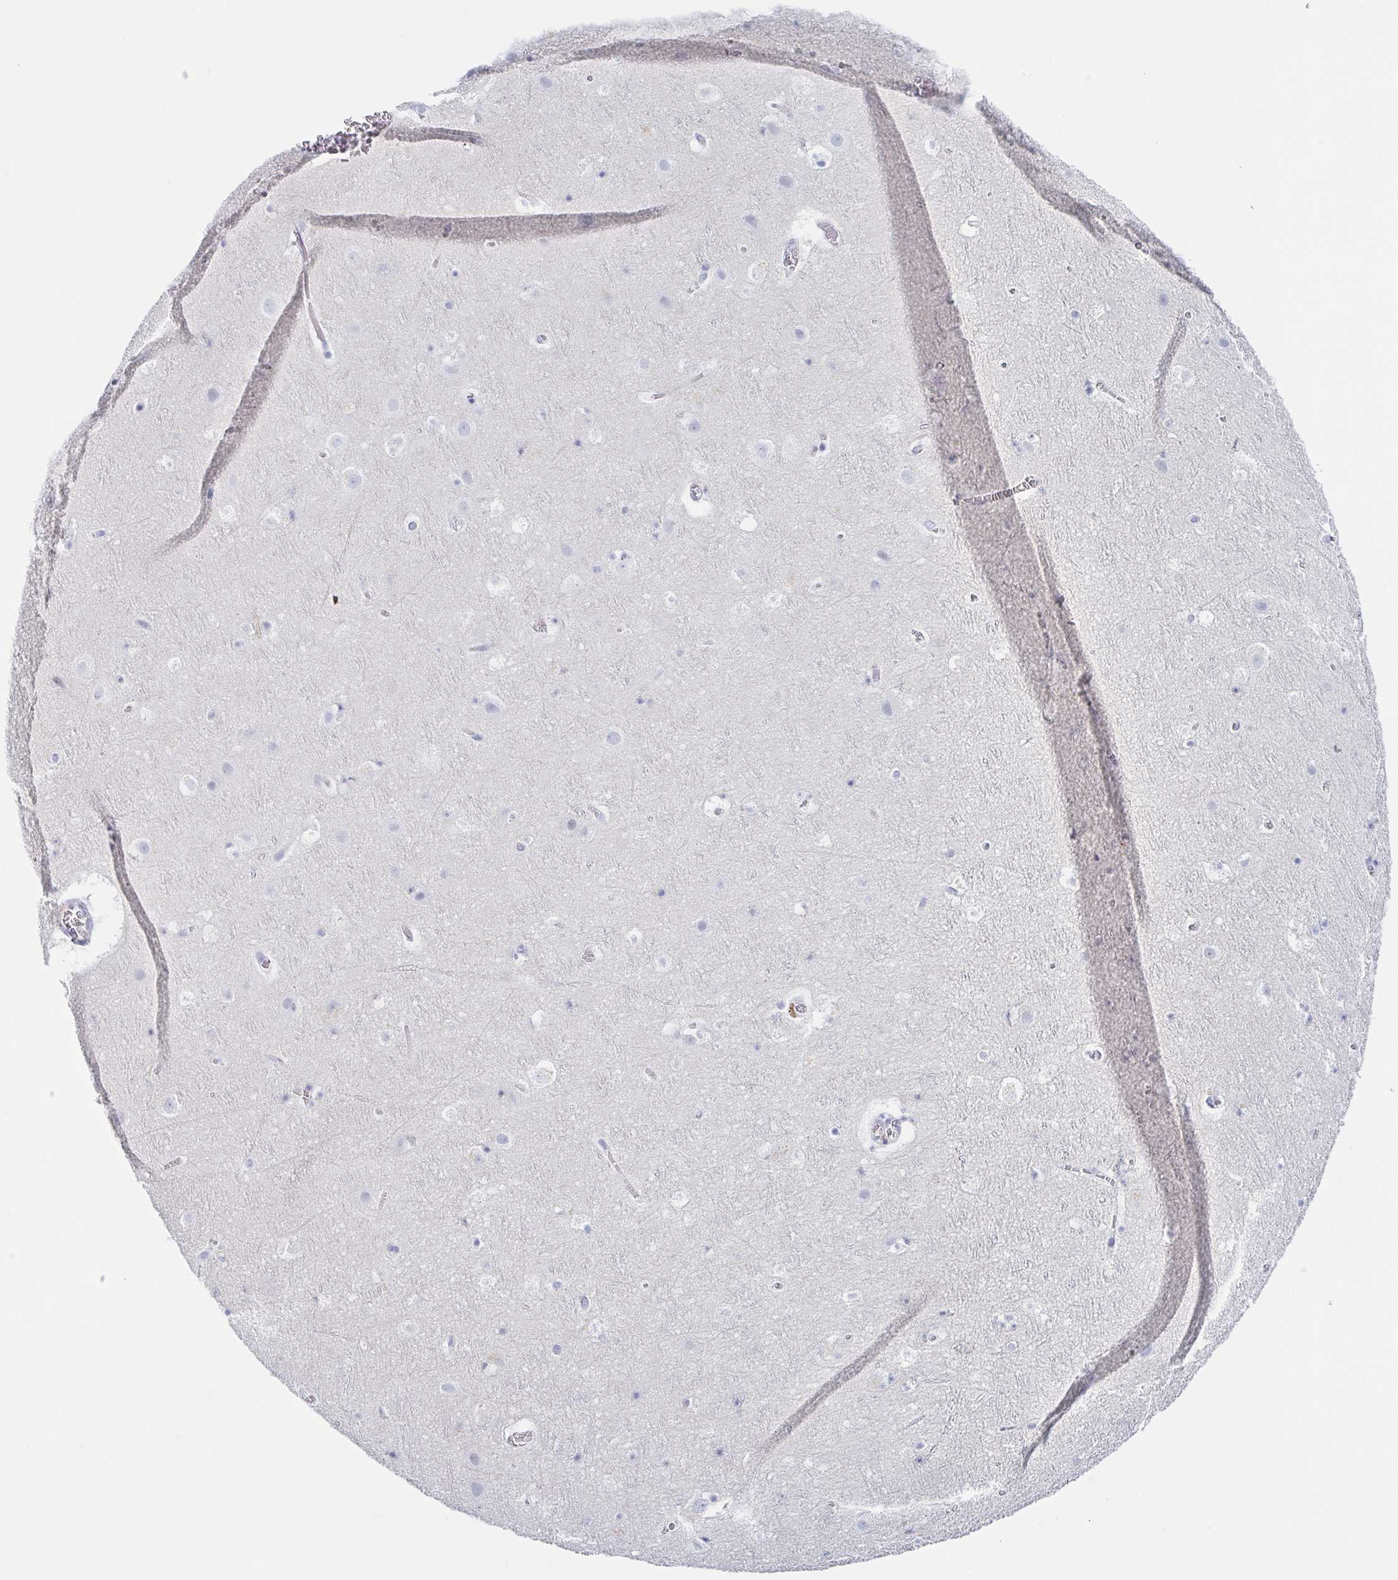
{"staining": {"intensity": "negative", "quantity": "none", "location": "none"}, "tissue": "cerebral cortex", "cell_type": "Endothelial cells", "image_type": "normal", "snomed": [{"axis": "morphology", "description": "Normal tissue, NOS"}, {"axis": "topography", "description": "Cerebral cortex"}], "caption": "An image of human cerebral cortex is negative for staining in endothelial cells.", "gene": "RHOV", "patient": {"sex": "female", "age": 42}}